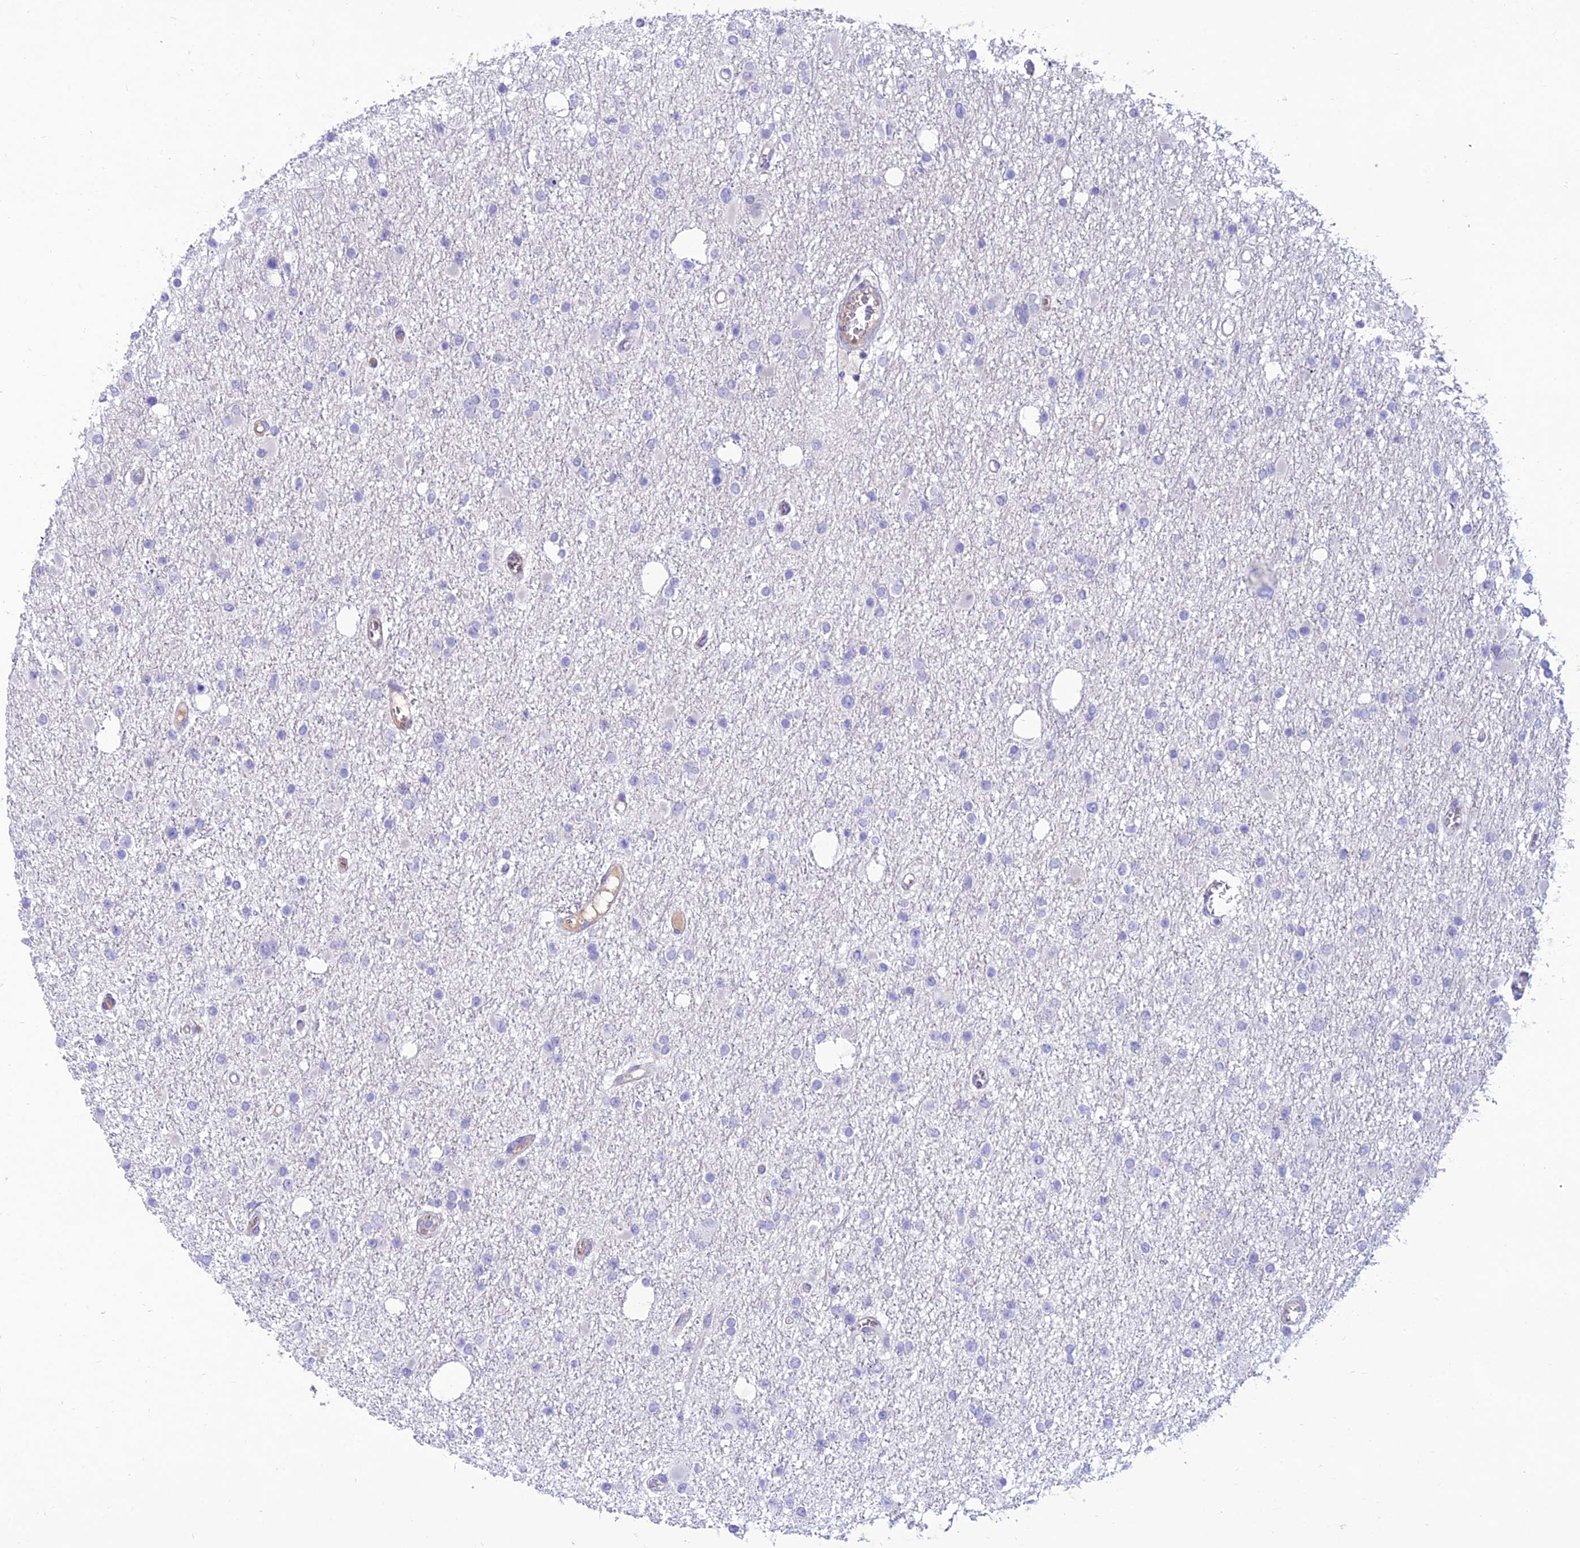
{"staining": {"intensity": "negative", "quantity": "none", "location": "none"}, "tissue": "glioma", "cell_type": "Tumor cells", "image_type": "cancer", "snomed": [{"axis": "morphology", "description": "Glioma, malignant, Low grade"}, {"axis": "topography", "description": "Brain"}], "caption": "Tumor cells are negative for brown protein staining in glioma.", "gene": "TEKT3", "patient": {"sex": "female", "age": 22}}